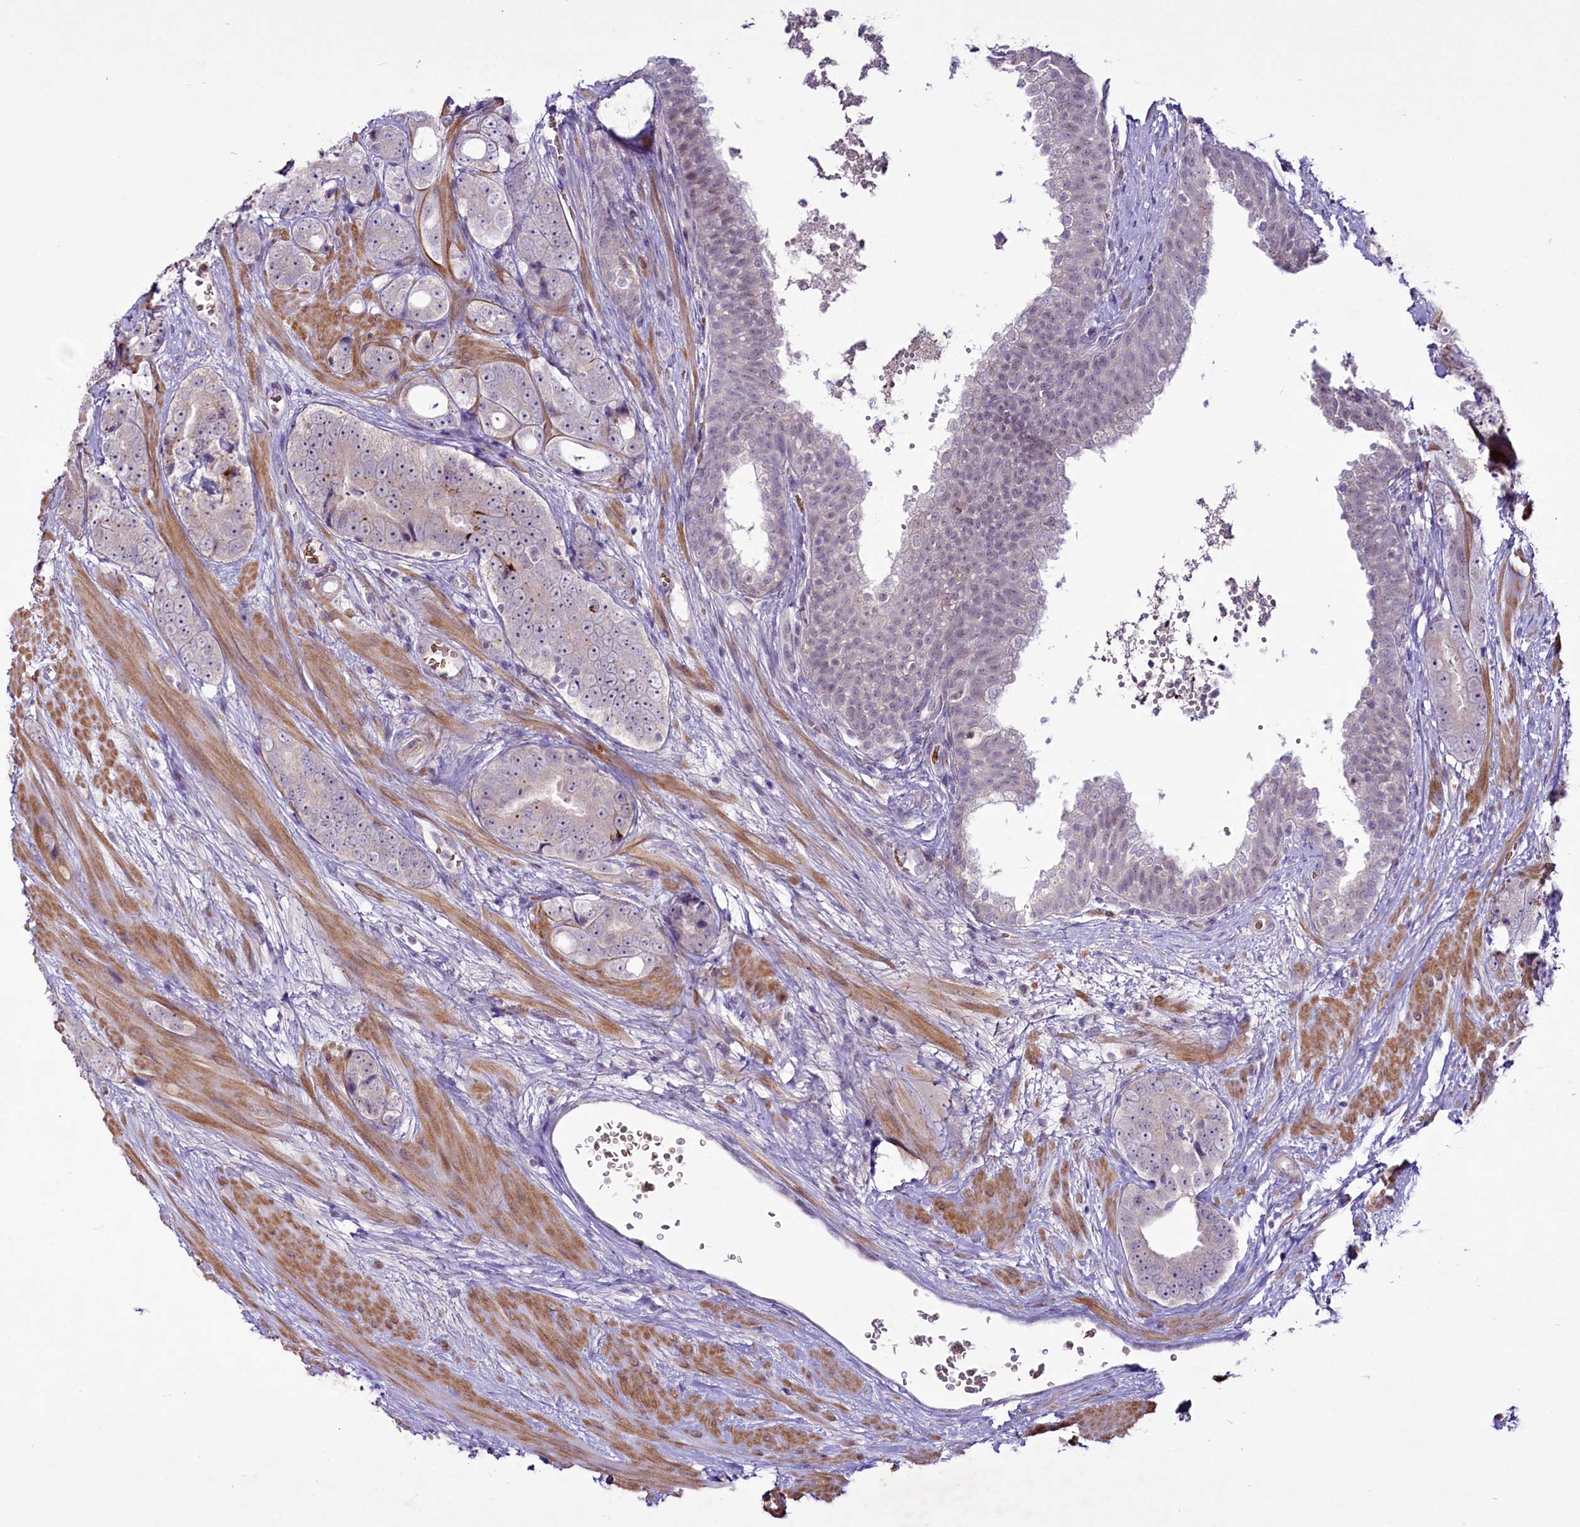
{"staining": {"intensity": "negative", "quantity": "none", "location": "none"}, "tissue": "prostate cancer", "cell_type": "Tumor cells", "image_type": "cancer", "snomed": [{"axis": "morphology", "description": "Adenocarcinoma, High grade"}, {"axis": "topography", "description": "Prostate"}], "caption": "An image of human prostate cancer is negative for staining in tumor cells.", "gene": "SUSD3", "patient": {"sex": "male", "age": 56}}